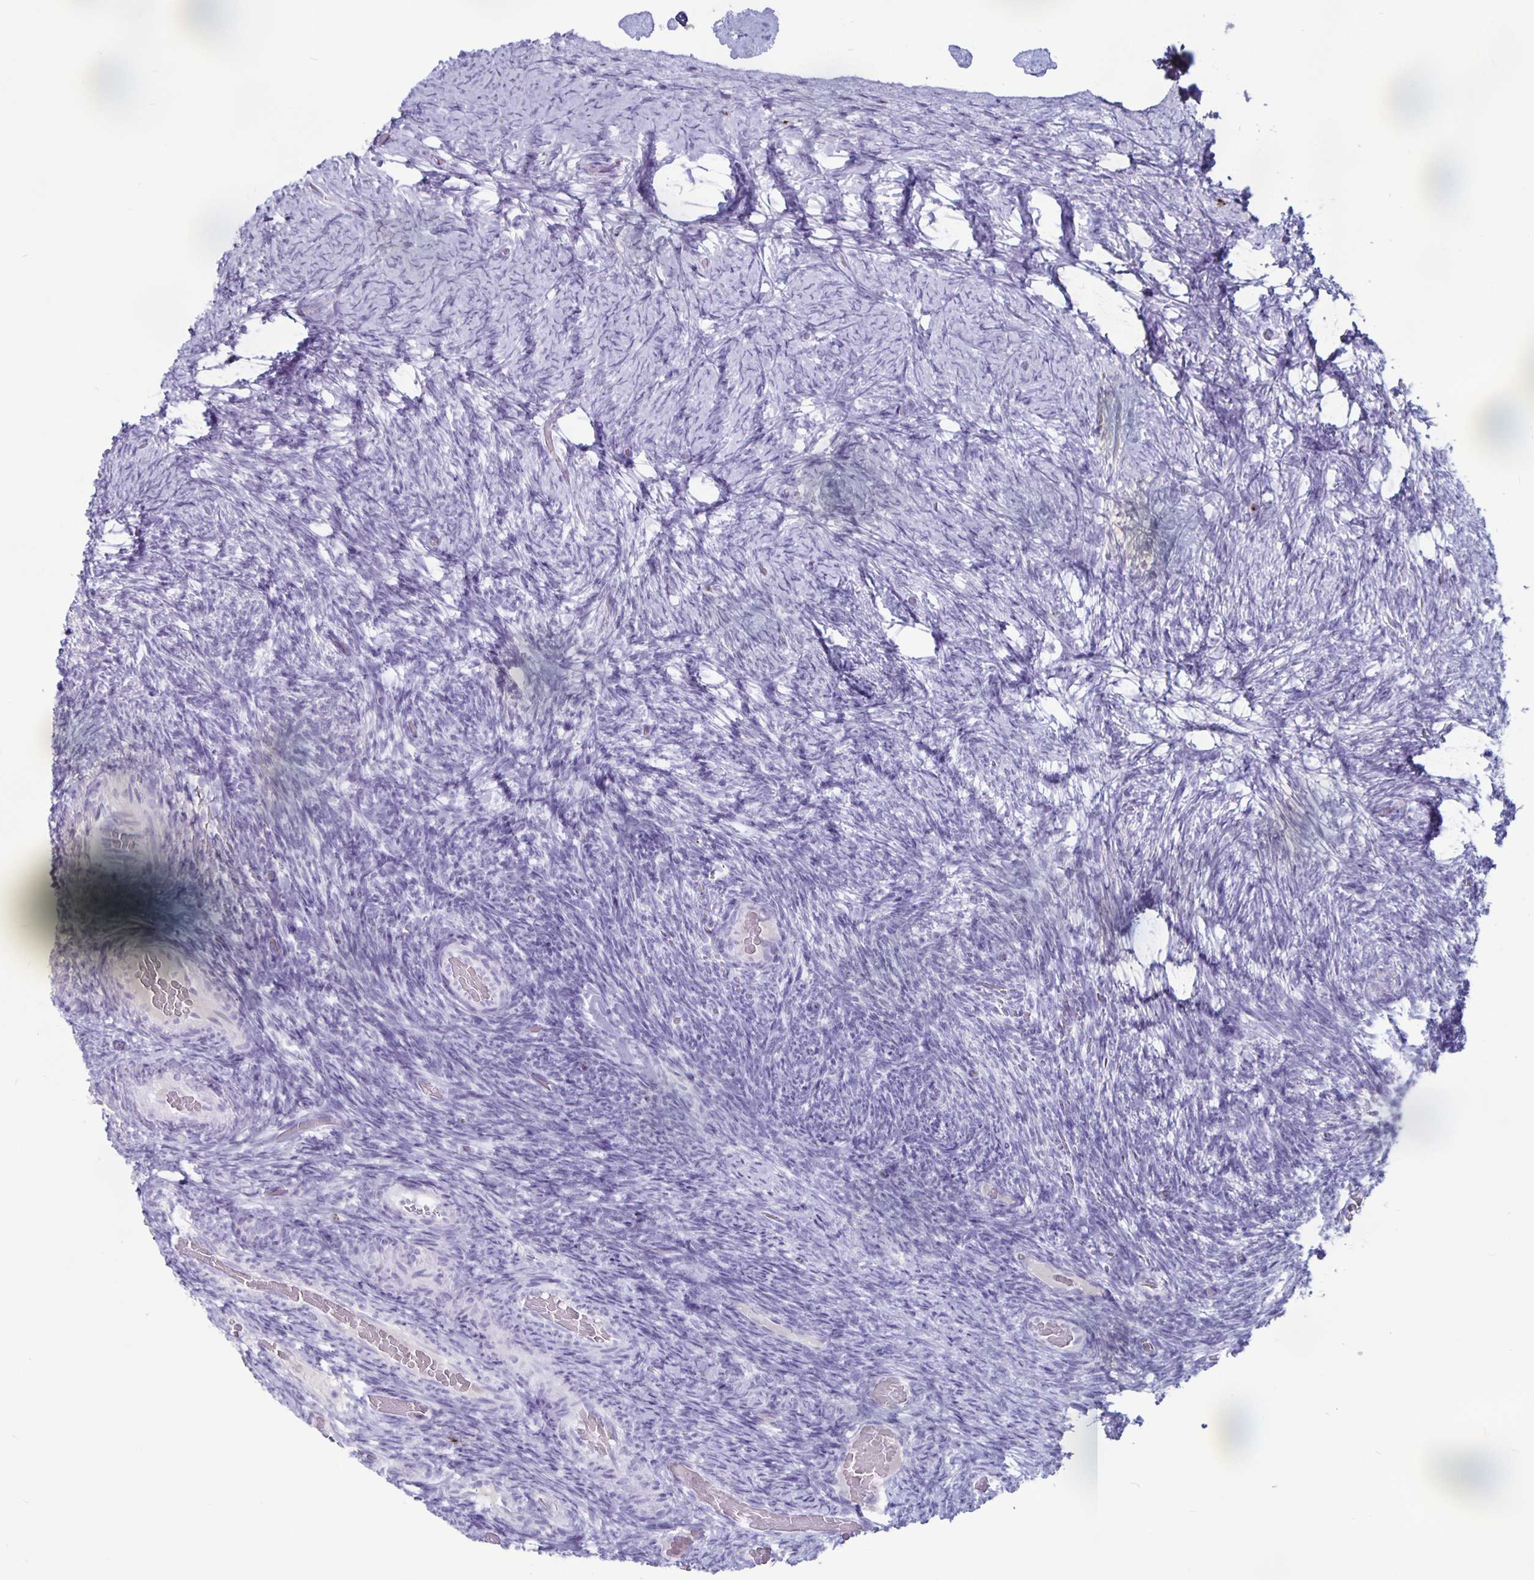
{"staining": {"intensity": "negative", "quantity": "none", "location": "none"}, "tissue": "ovary", "cell_type": "Follicle cells", "image_type": "normal", "snomed": [{"axis": "morphology", "description": "Normal tissue, NOS"}, {"axis": "topography", "description": "Ovary"}], "caption": "DAB immunohistochemical staining of unremarkable human ovary exhibits no significant staining in follicle cells.", "gene": "GZMK", "patient": {"sex": "female", "age": 34}}